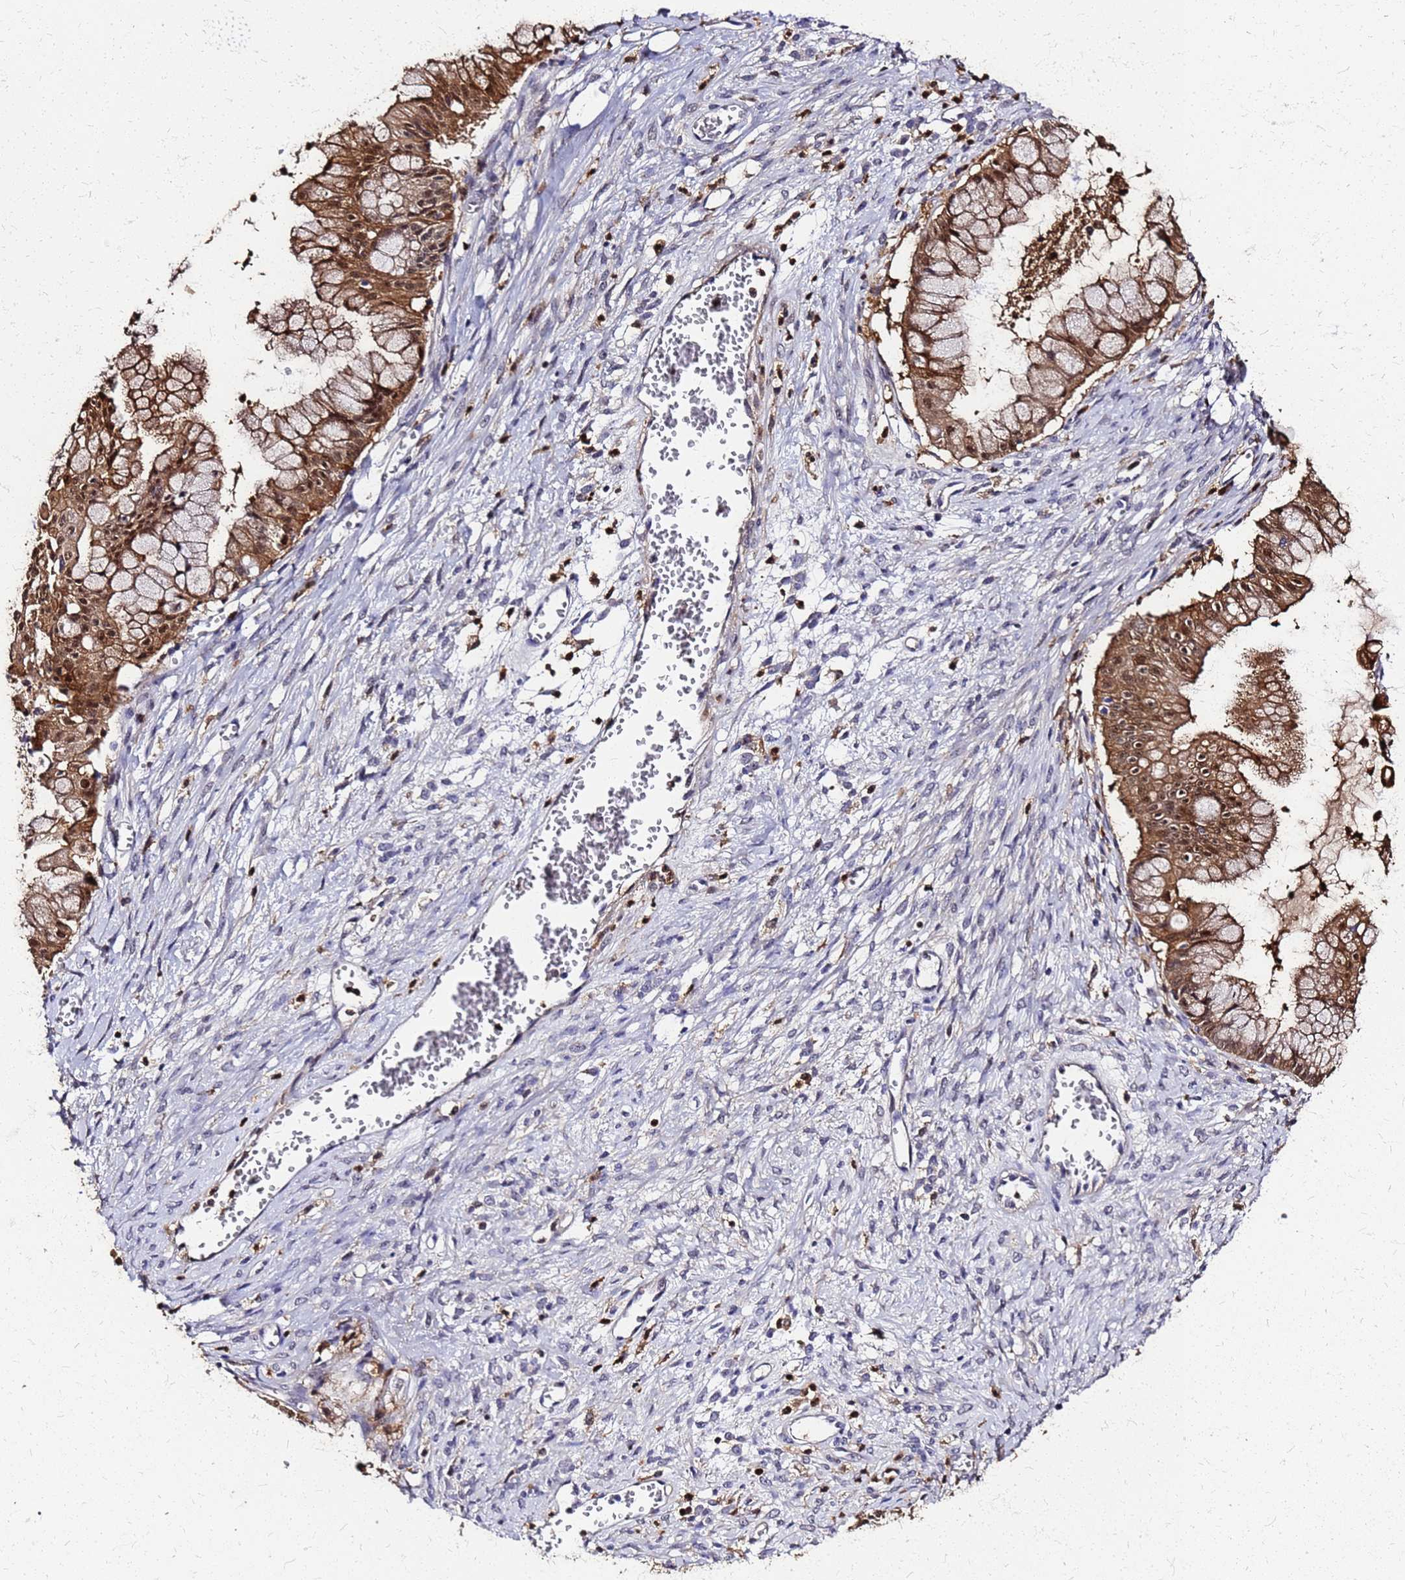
{"staining": {"intensity": "strong", "quantity": ">75%", "location": "cytoplasmic/membranous,nuclear"}, "tissue": "ovarian cancer", "cell_type": "Tumor cells", "image_type": "cancer", "snomed": [{"axis": "morphology", "description": "Cystadenocarcinoma, mucinous, NOS"}, {"axis": "topography", "description": "Ovary"}], "caption": "Approximately >75% of tumor cells in human ovarian cancer (mucinous cystadenocarcinoma) demonstrate strong cytoplasmic/membranous and nuclear protein expression as visualized by brown immunohistochemical staining.", "gene": "S100A11", "patient": {"sex": "female", "age": 70}}